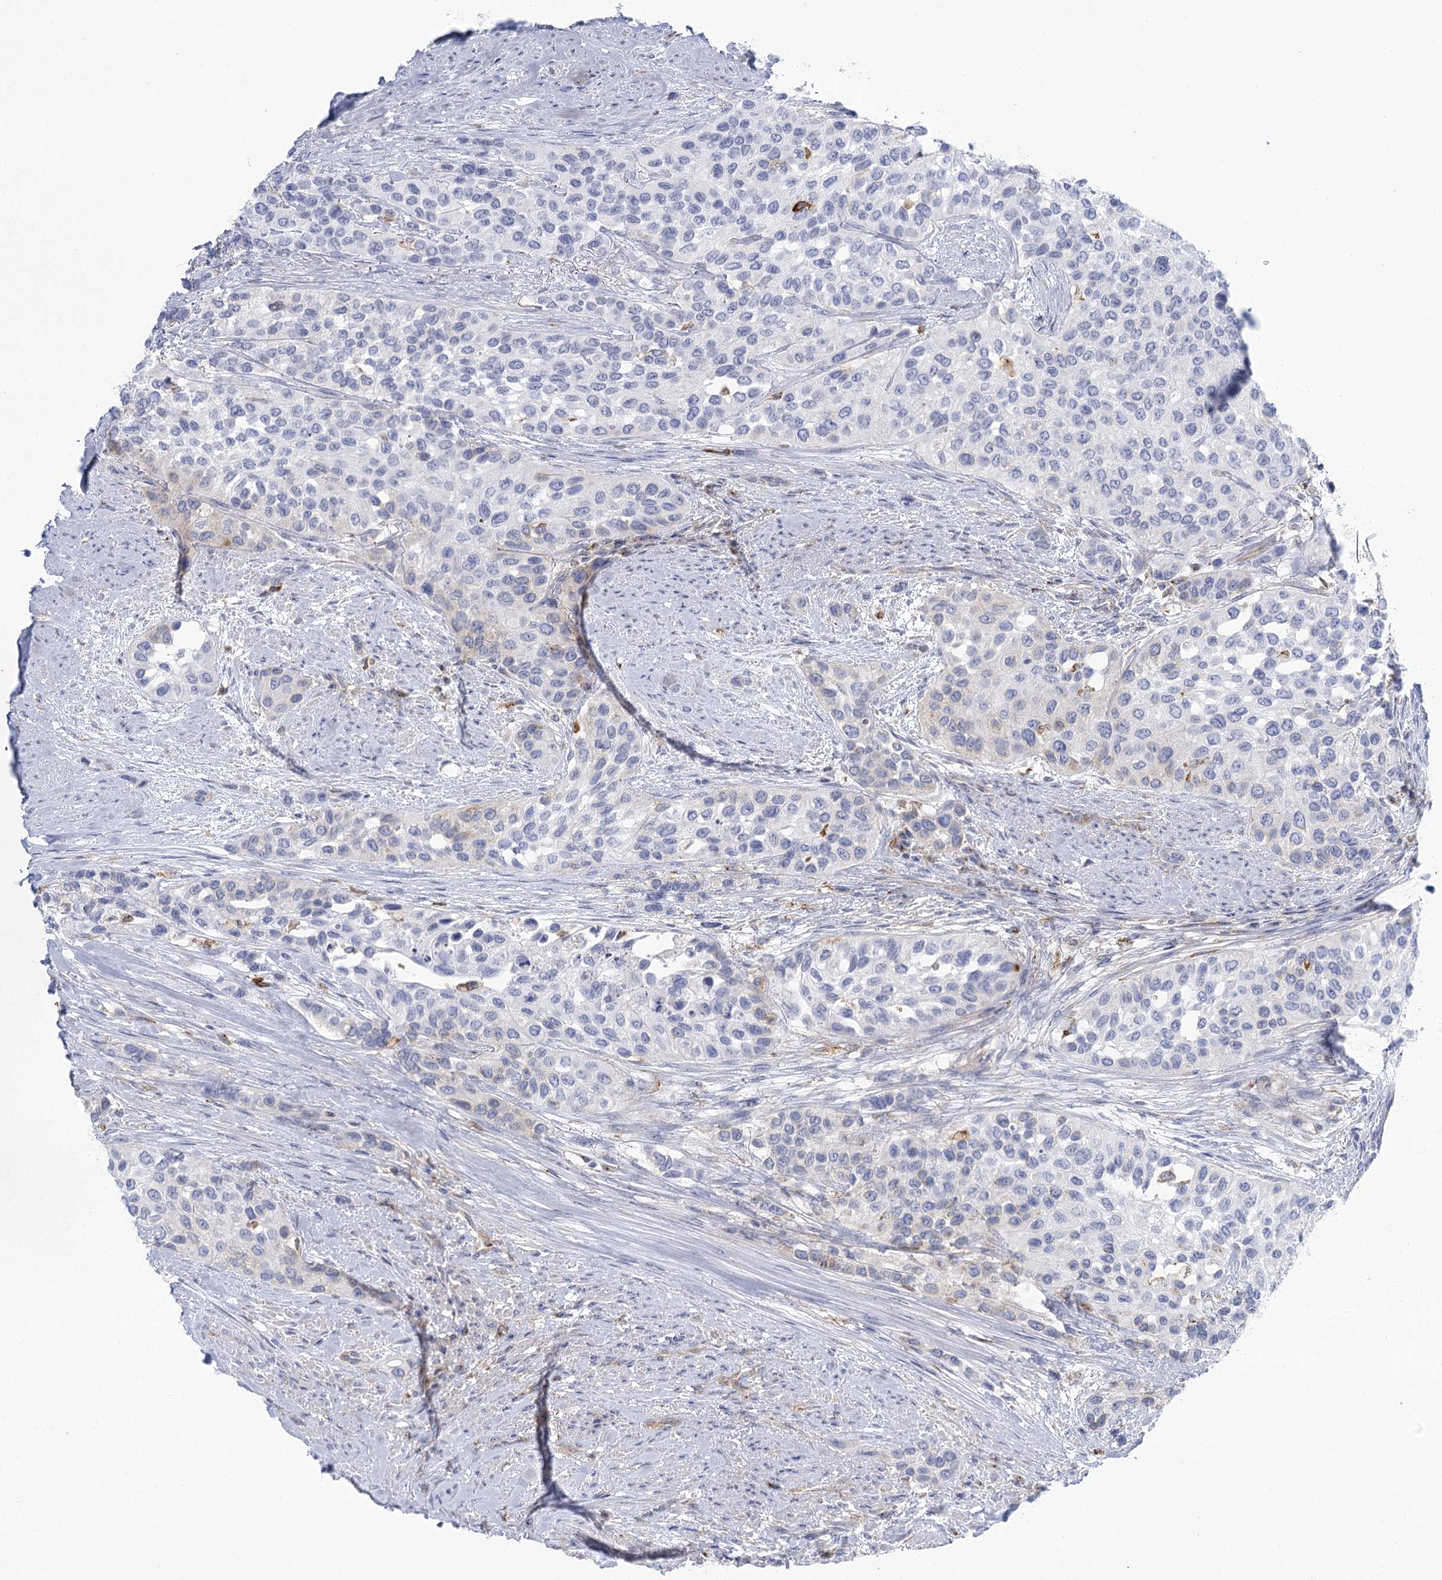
{"staining": {"intensity": "negative", "quantity": "none", "location": "none"}, "tissue": "urothelial cancer", "cell_type": "Tumor cells", "image_type": "cancer", "snomed": [{"axis": "morphology", "description": "Normal tissue, NOS"}, {"axis": "morphology", "description": "Urothelial carcinoma, High grade"}, {"axis": "topography", "description": "Vascular tissue"}, {"axis": "topography", "description": "Urinary bladder"}], "caption": "High magnification brightfield microscopy of high-grade urothelial carcinoma stained with DAB (3,3'-diaminobenzidine) (brown) and counterstained with hematoxylin (blue): tumor cells show no significant expression. (DAB IHC with hematoxylin counter stain).", "gene": "CCDC88A", "patient": {"sex": "female", "age": 56}}